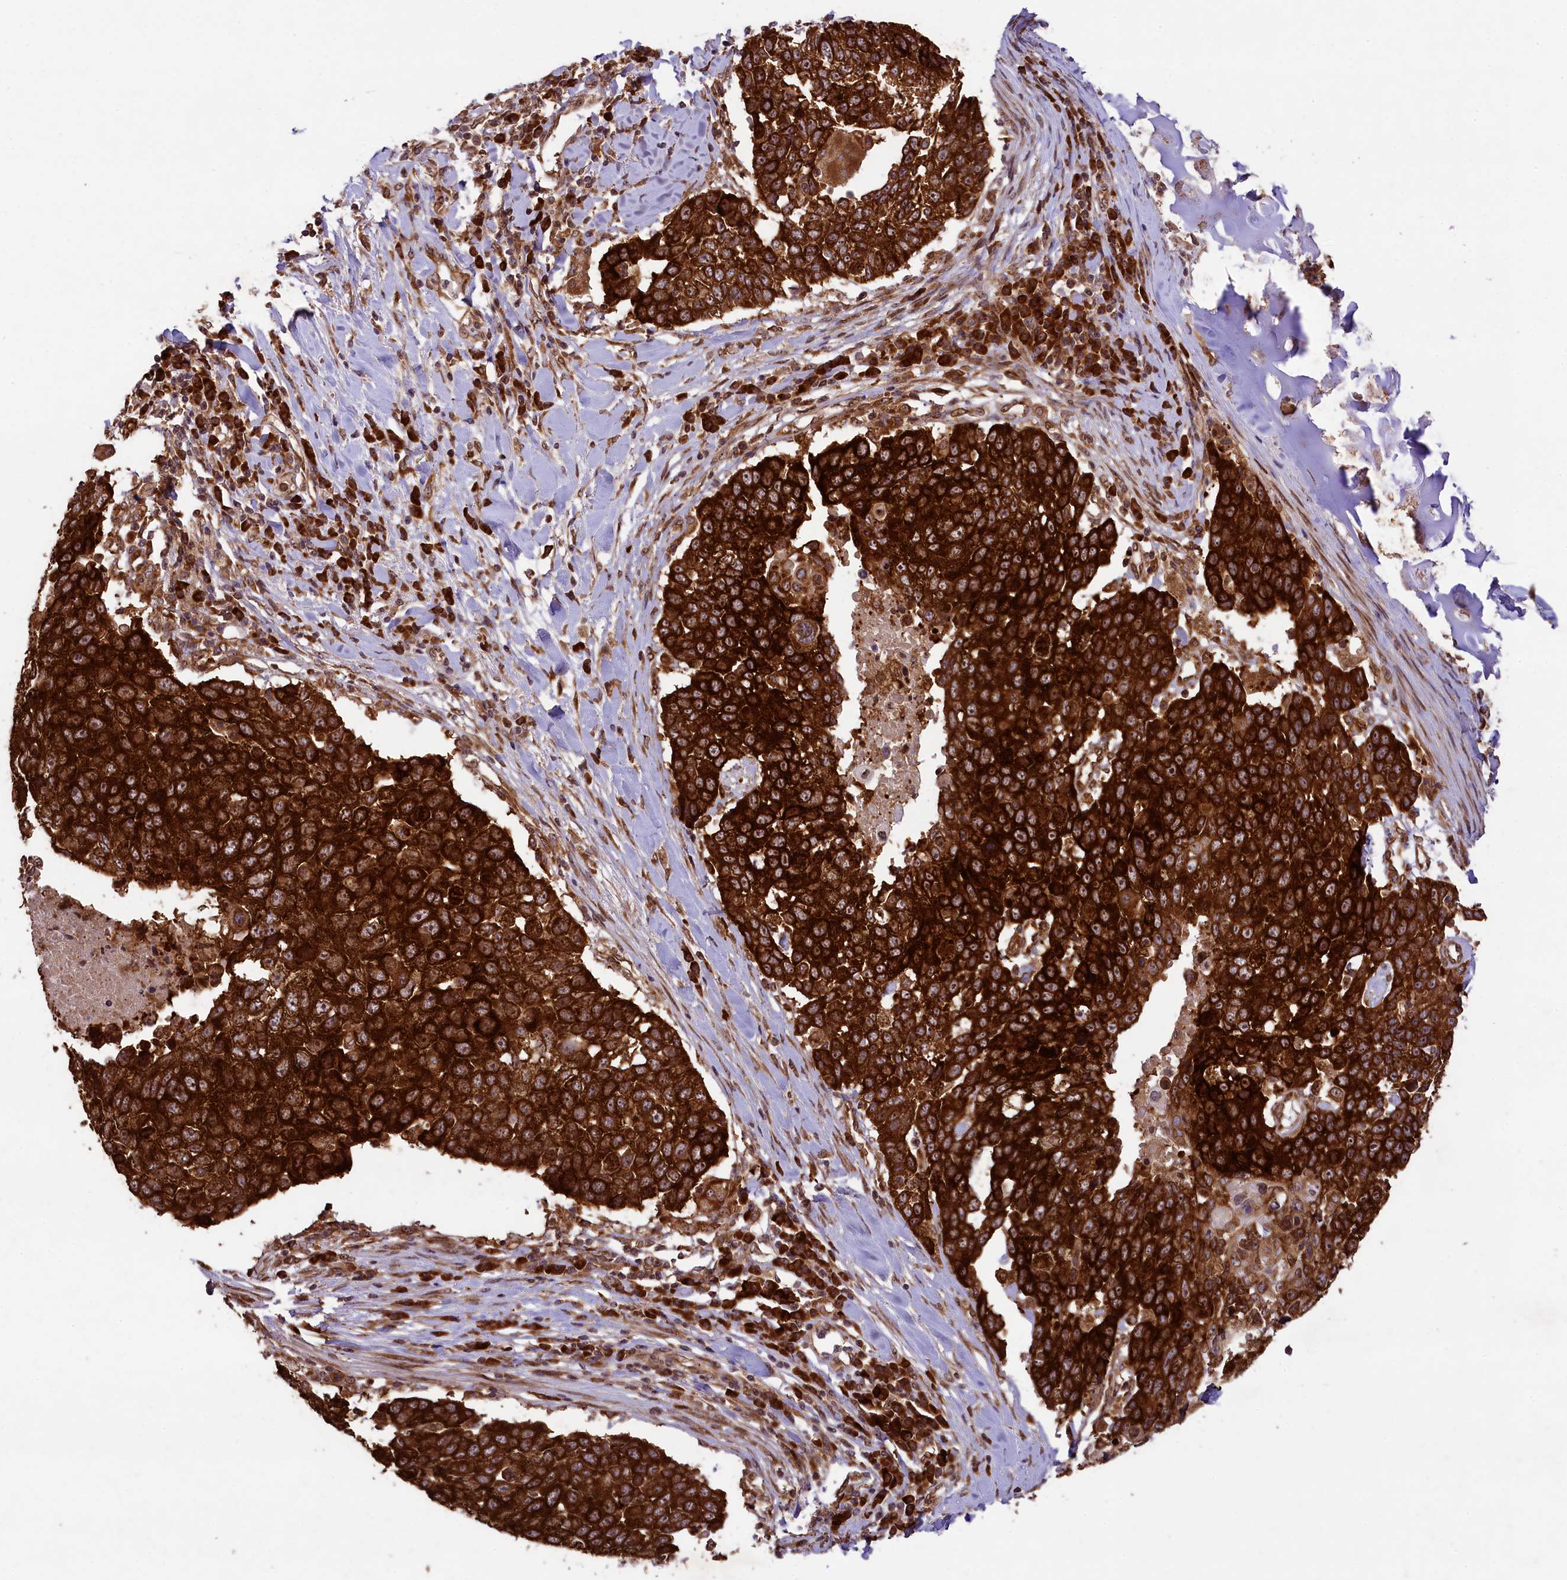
{"staining": {"intensity": "strong", "quantity": ">75%", "location": "cytoplasmic/membranous"}, "tissue": "lung cancer", "cell_type": "Tumor cells", "image_type": "cancer", "snomed": [{"axis": "morphology", "description": "Squamous cell carcinoma, NOS"}, {"axis": "topography", "description": "Lung"}], "caption": "Brown immunohistochemical staining in squamous cell carcinoma (lung) demonstrates strong cytoplasmic/membranous expression in about >75% of tumor cells.", "gene": "LARP4", "patient": {"sex": "male", "age": 66}}